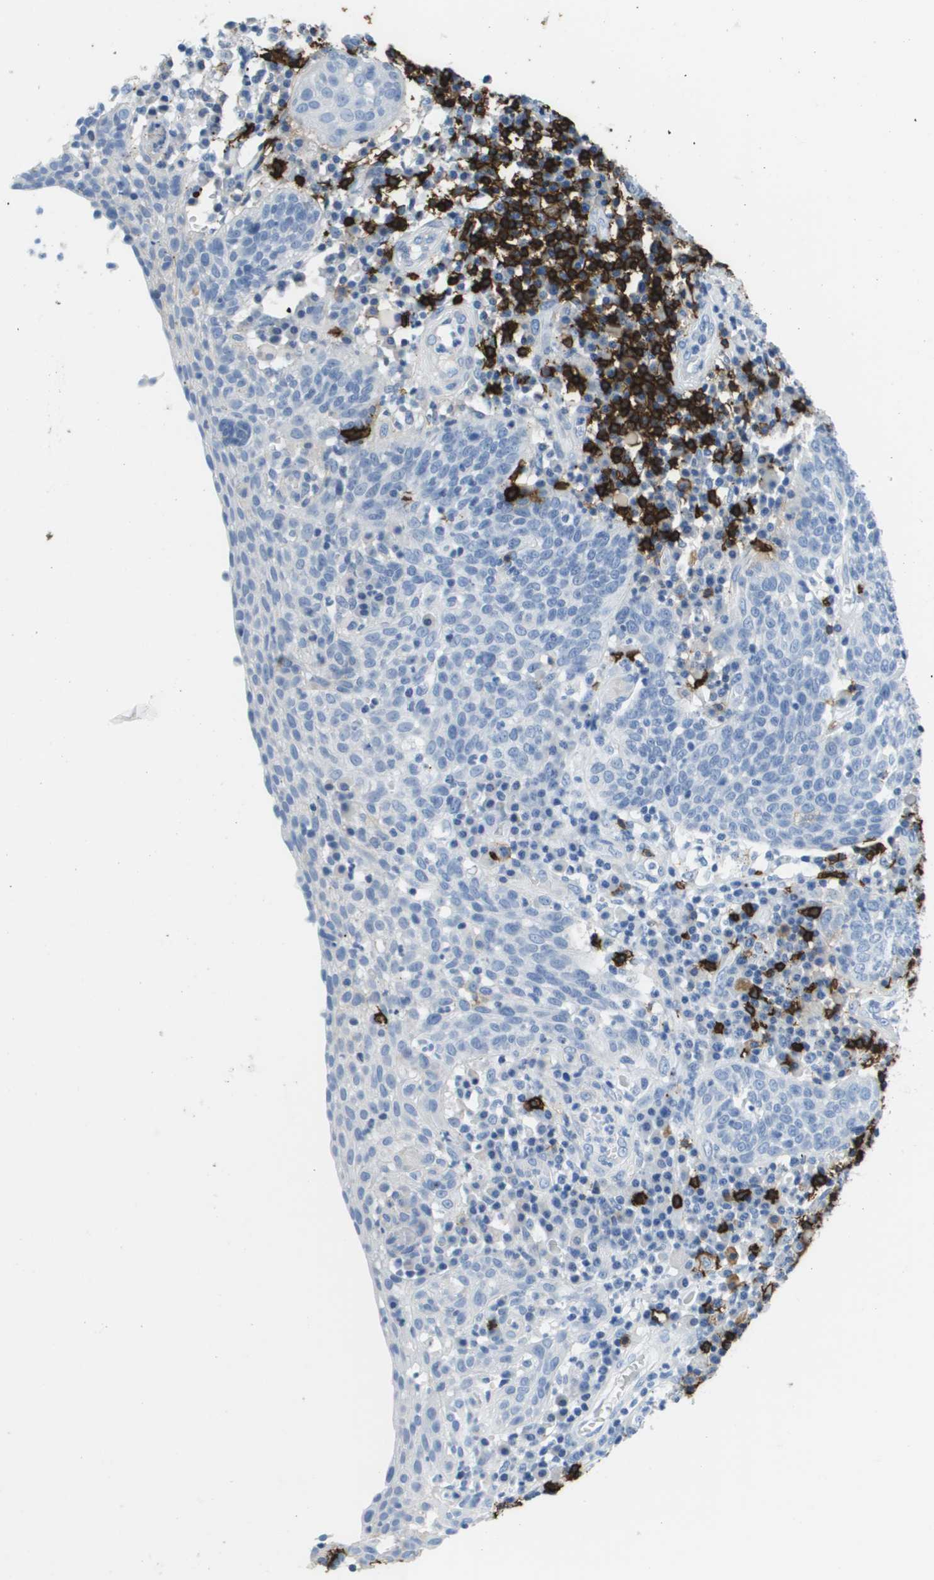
{"staining": {"intensity": "negative", "quantity": "none", "location": "none"}, "tissue": "cervical cancer", "cell_type": "Tumor cells", "image_type": "cancer", "snomed": [{"axis": "morphology", "description": "Squamous cell carcinoma, NOS"}, {"axis": "topography", "description": "Cervix"}], "caption": "A photomicrograph of human cervical squamous cell carcinoma is negative for staining in tumor cells.", "gene": "MS4A1", "patient": {"sex": "female", "age": 34}}